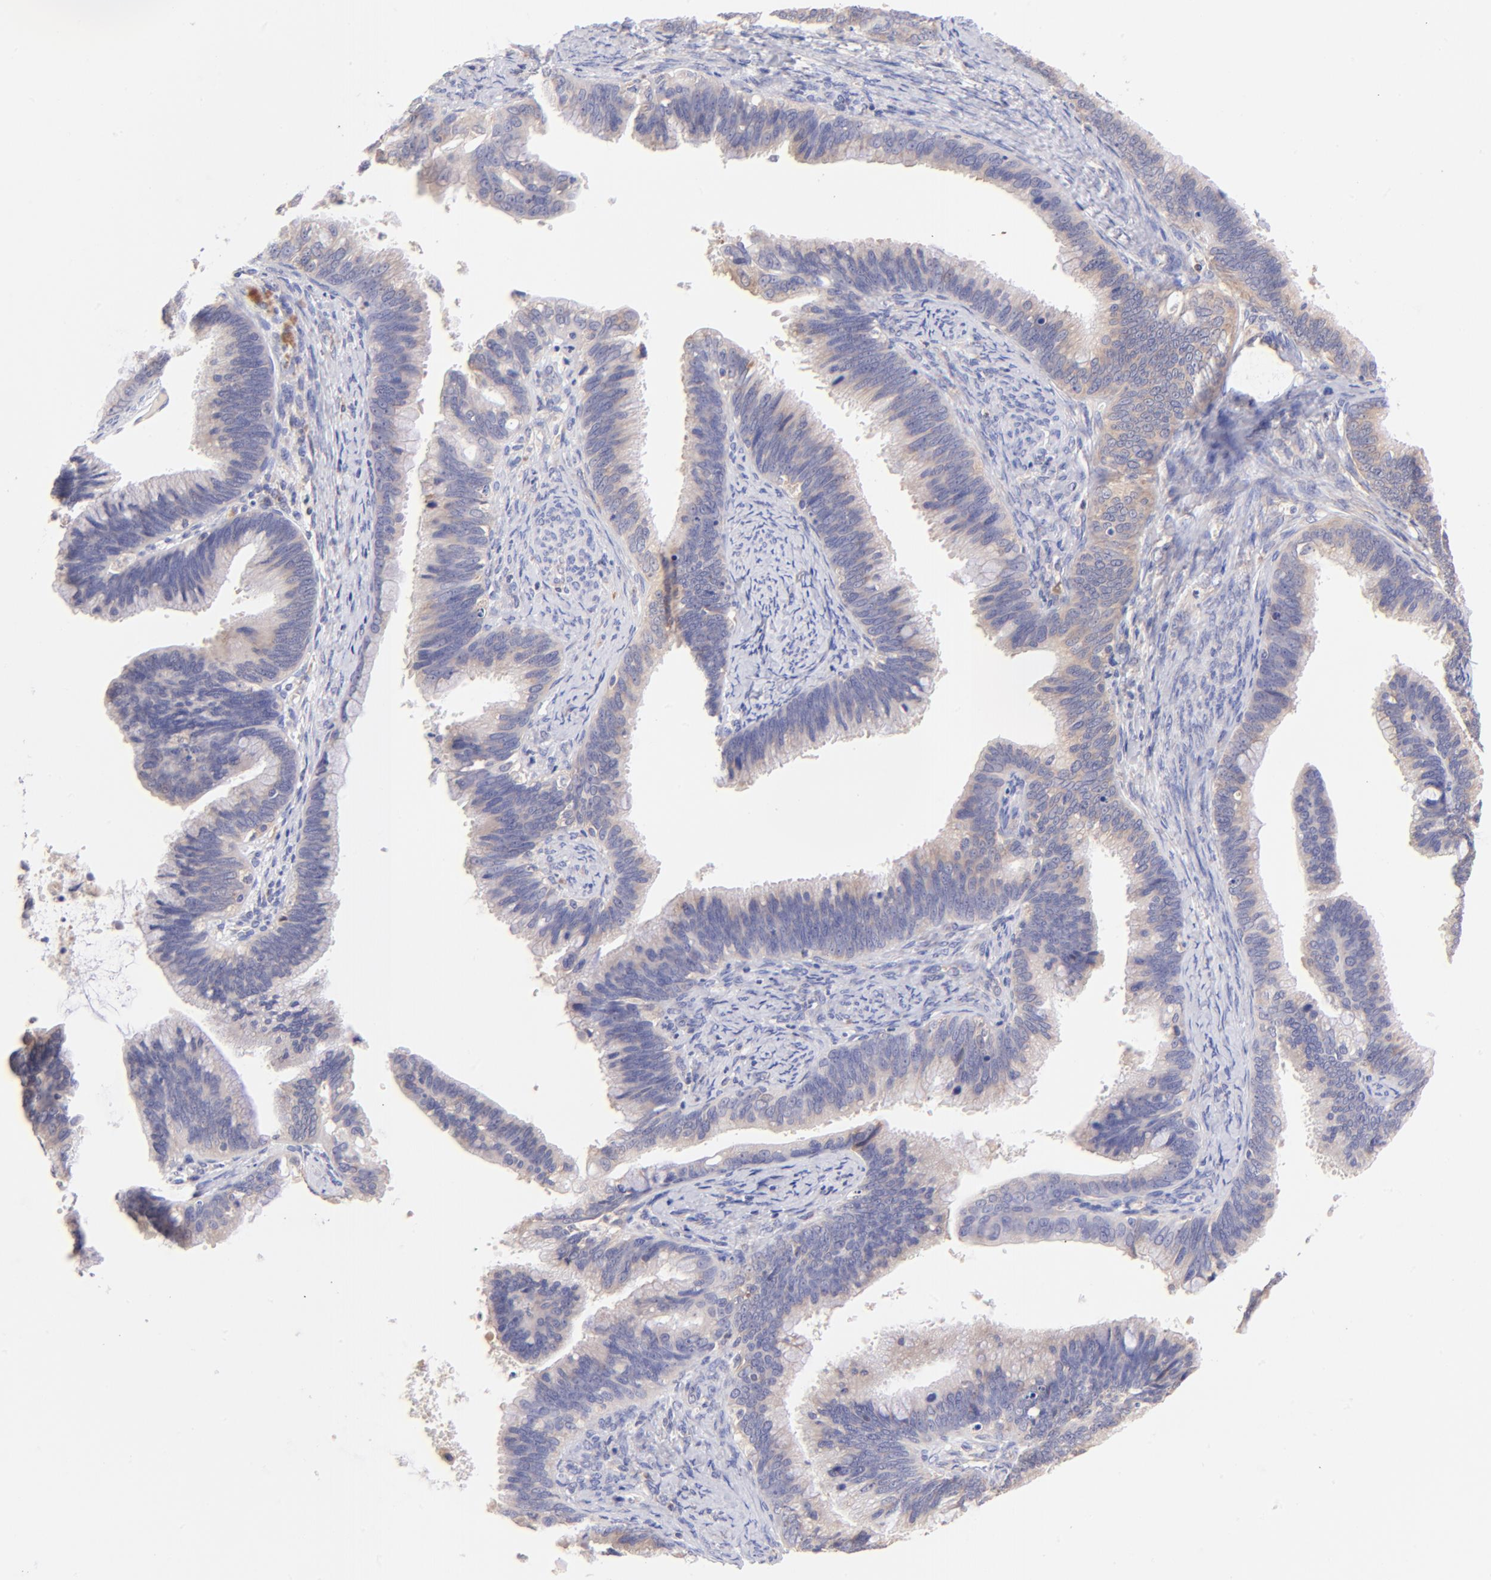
{"staining": {"intensity": "weak", "quantity": "25%-75%", "location": "cytoplasmic/membranous"}, "tissue": "cervical cancer", "cell_type": "Tumor cells", "image_type": "cancer", "snomed": [{"axis": "morphology", "description": "Adenocarcinoma, NOS"}, {"axis": "topography", "description": "Cervix"}], "caption": "DAB immunohistochemical staining of human adenocarcinoma (cervical) demonstrates weak cytoplasmic/membranous protein expression in approximately 25%-75% of tumor cells. Immunohistochemistry (ihc) stains the protein of interest in brown and the nuclei are stained blue.", "gene": "RPL11", "patient": {"sex": "female", "age": 47}}